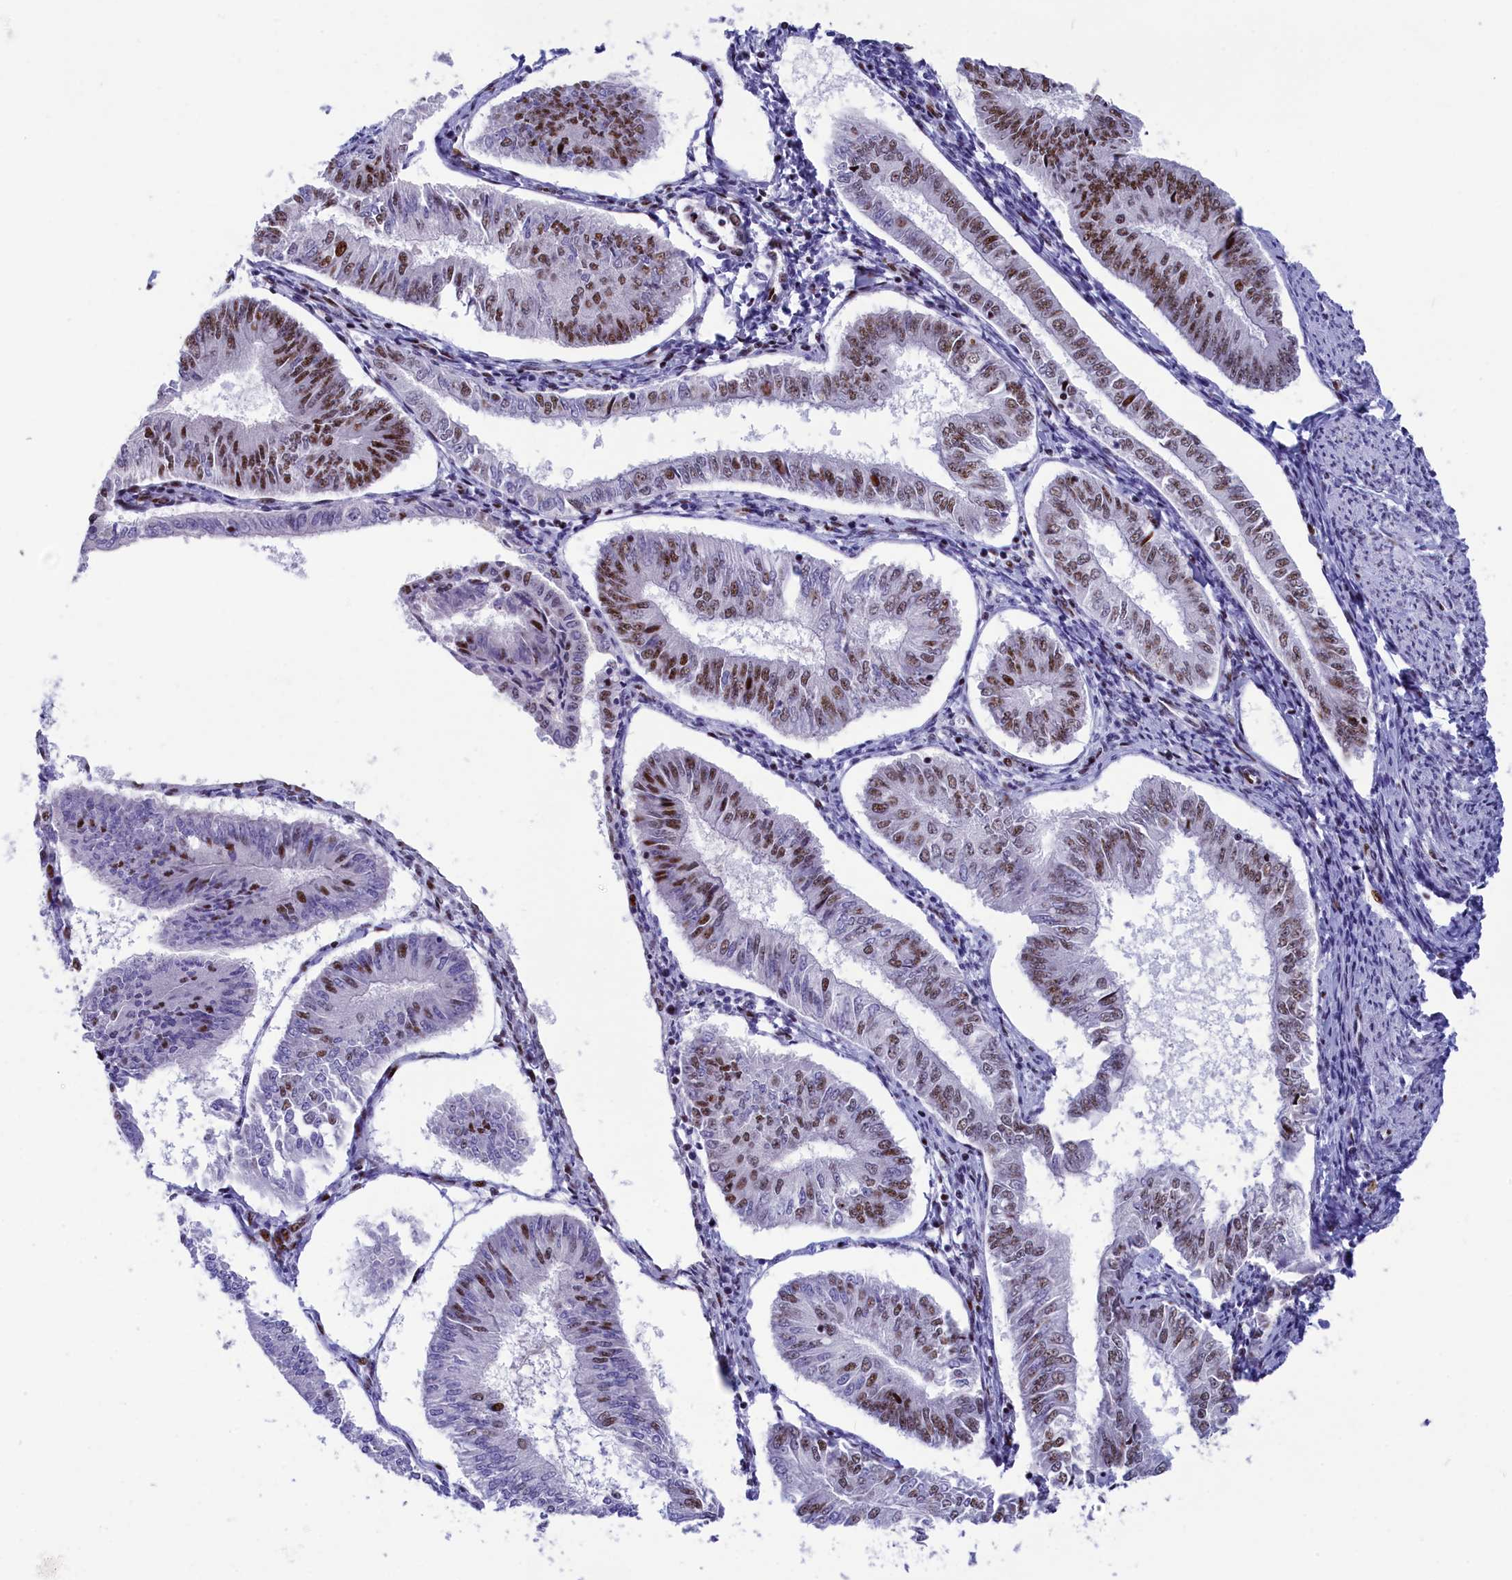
{"staining": {"intensity": "moderate", "quantity": "25%-75%", "location": "nuclear"}, "tissue": "endometrial cancer", "cell_type": "Tumor cells", "image_type": "cancer", "snomed": [{"axis": "morphology", "description": "Adenocarcinoma, NOS"}, {"axis": "topography", "description": "Endometrium"}], "caption": "There is medium levels of moderate nuclear expression in tumor cells of endometrial cancer, as demonstrated by immunohistochemical staining (brown color).", "gene": "NSA2", "patient": {"sex": "female", "age": 58}}